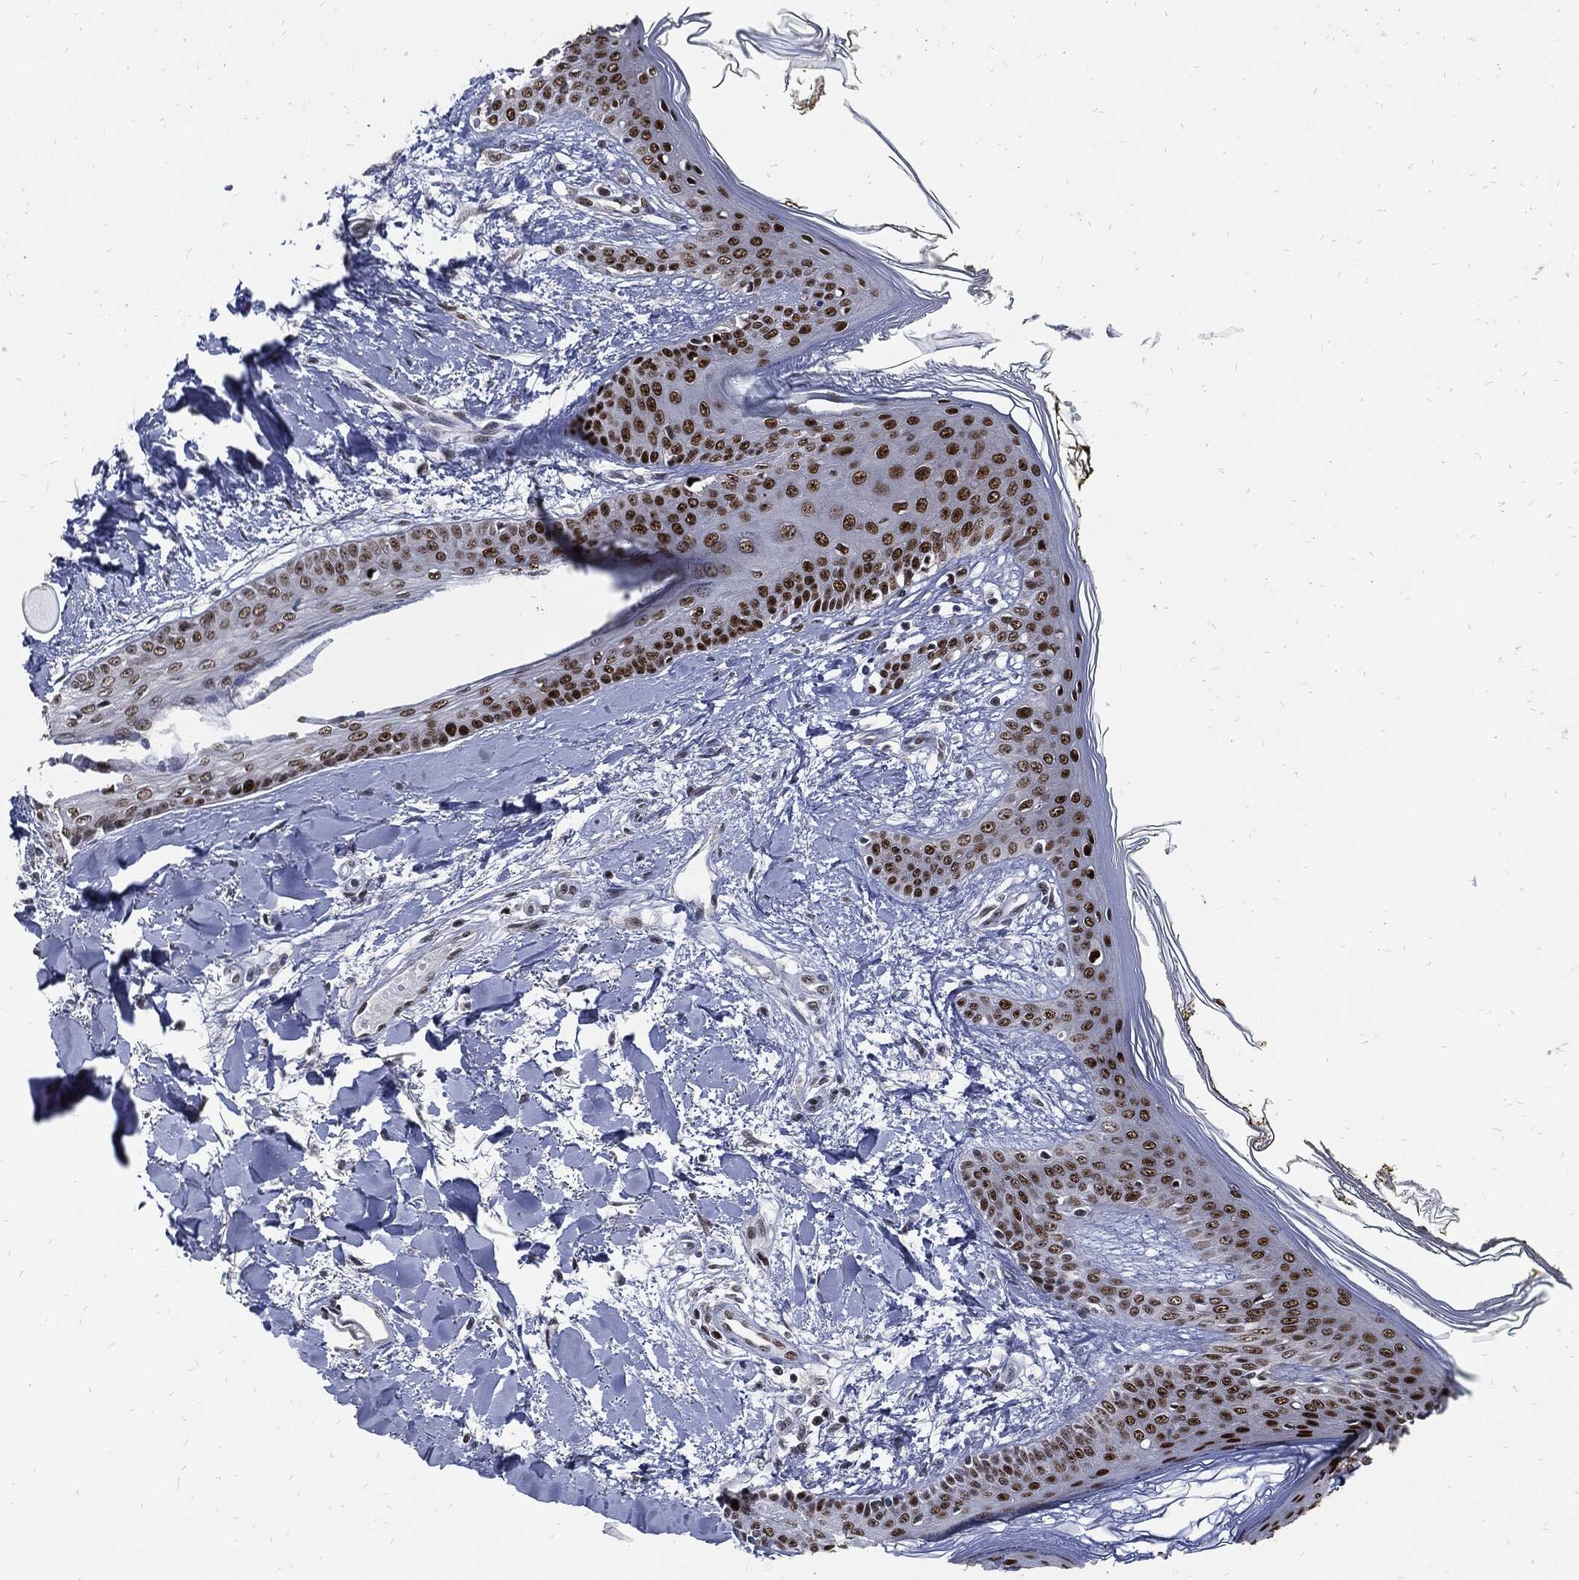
{"staining": {"intensity": "negative", "quantity": "none", "location": "none"}, "tissue": "skin", "cell_type": "Fibroblasts", "image_type": "normal", "snomed": [{"axis": "morphology", "description": "Normal tissue, NOS"}, {"axis": "morphology", "description": "Malignant melanoma, NOS"}, {"axis": "topography", "description": "Skin"}], "caption": "Immunohistochemical staining of normal skin exhibits no significant staining in fibroblasts.", "gene": "NBN", "patient": {"sex": "female", "age": 34}}